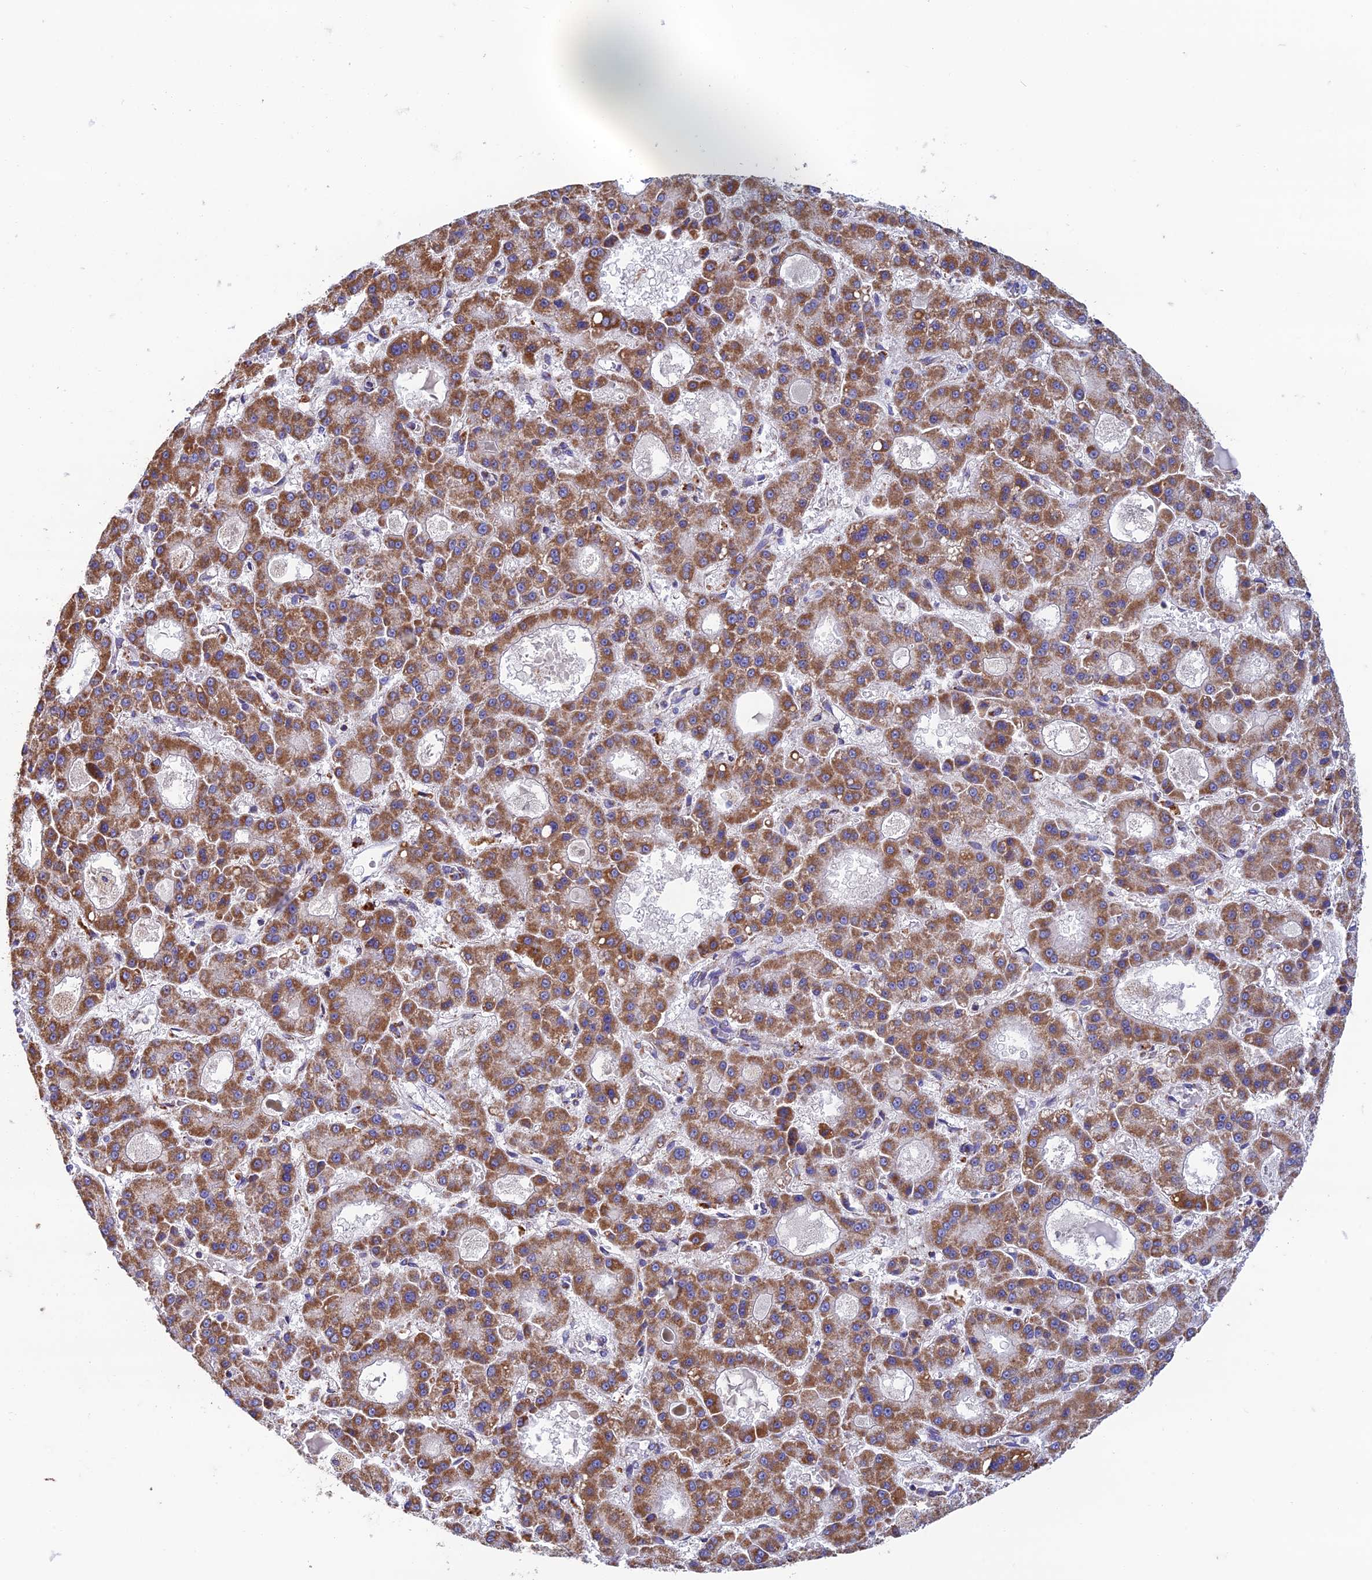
{"staining": {"intensity": "moderate", "quantity": ">75%", "location": "cytoplasmic/membranous"}, "tissue": "liver cancer", "cell_type": "Tumor cells", "image_type": "cancer", "snomed": [{"axis": "morphology", "description": "Carcinoma, Hepatocellular, NOS"}, {"axis": "topography", "description": "Liver"}], "caption": "Human hepatocellular carcinoma (liver) stained for a protein (brown) demonstrates moderate cytoplasmic/membranous positive expression in approximately >75% of tumor cells.", "gene": "ZNF181", "patient": {"sex": "male", "age": 70}}